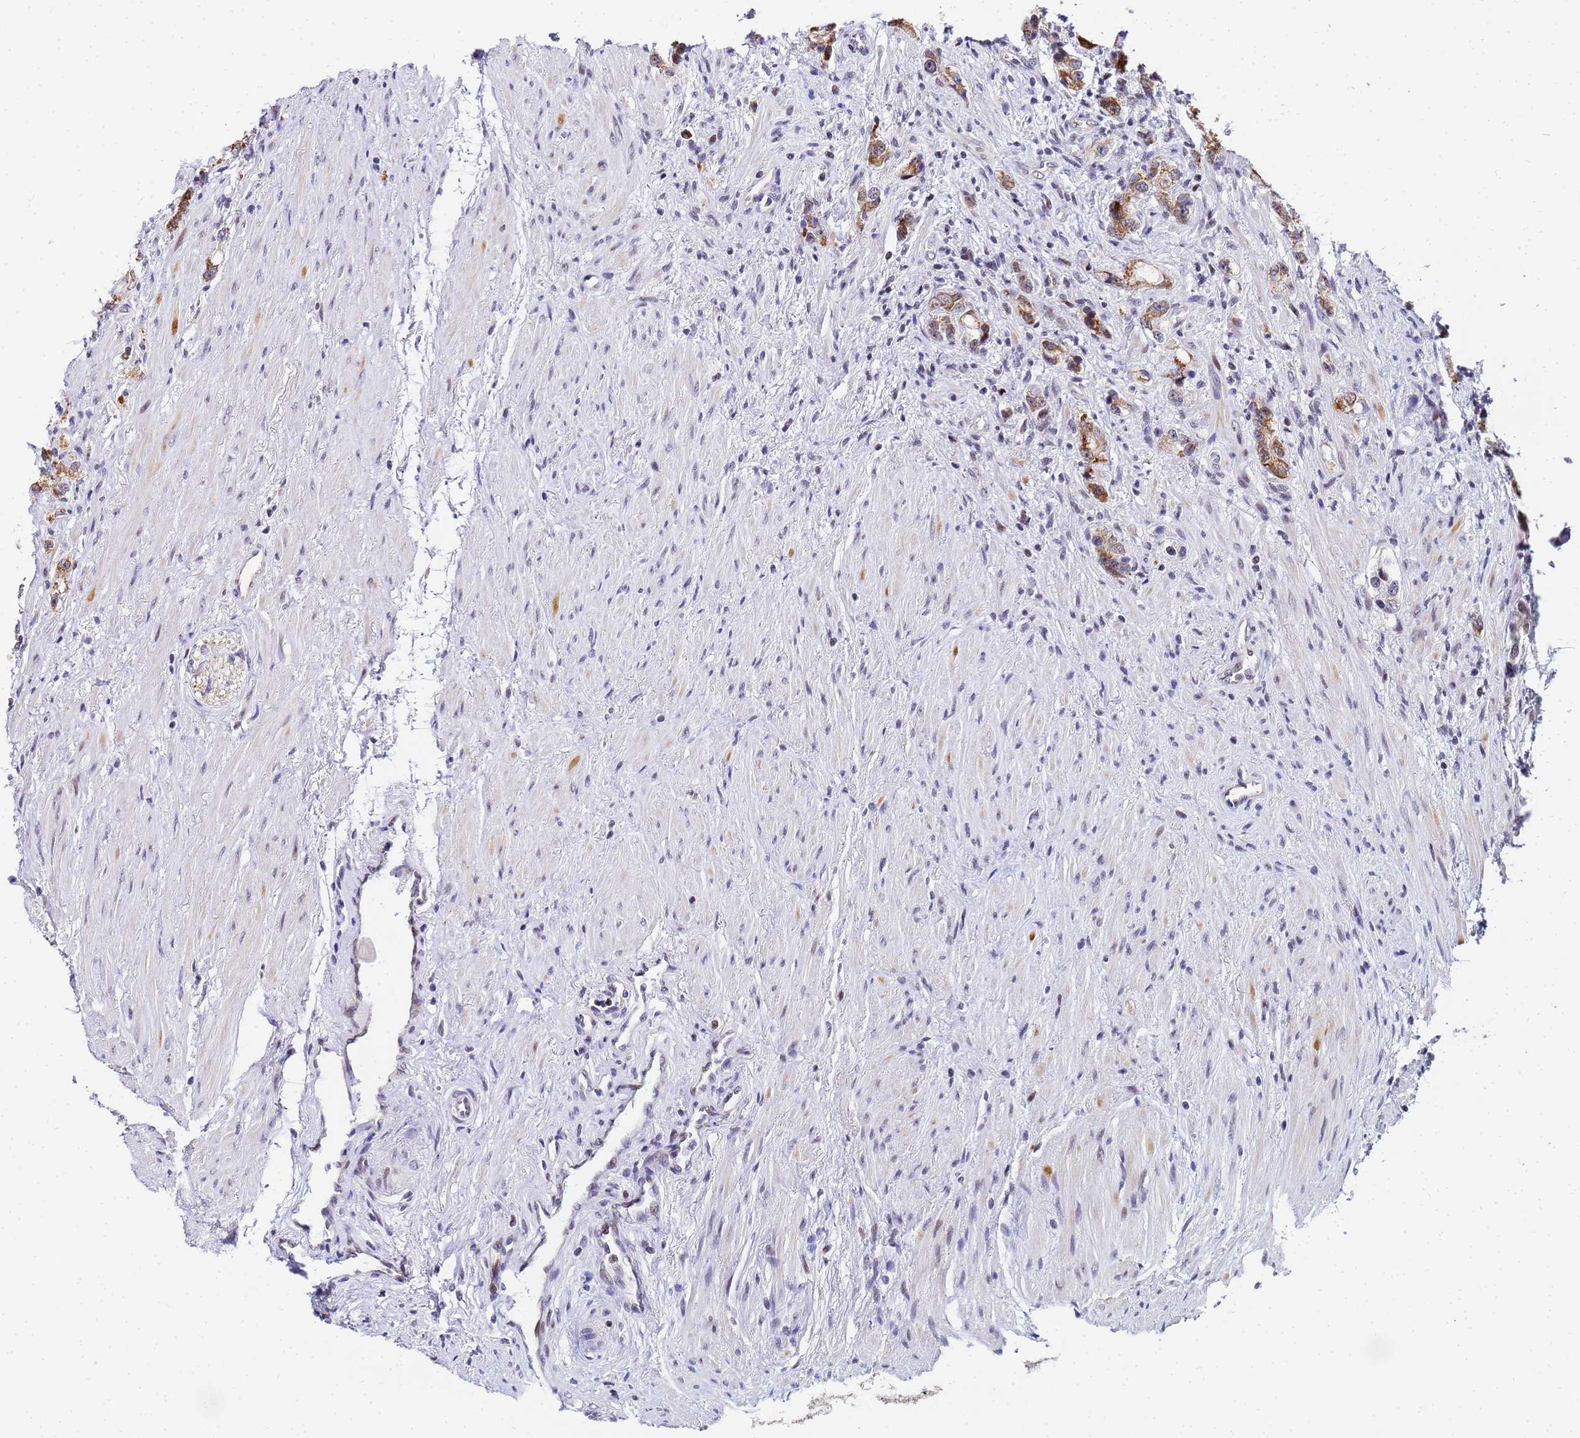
{"staining": {"intensity": "moderate", "quantity": ">75%", "location": "cytoplasmic/membranous"}, "tissue": "prostate cancer", "cell_type": "Tumor cells", "image_type": "cancer", "snomed": [{"axis": "morphology", "description": "Adenocarcinoma, High grade"}, {"axis": "topography", "description": "Prostate"}], "caption": "There is medium levels of moderate cytoplasmic/membranous positivity in tumor cells of prostate cancer (adenocarcinoma (high-grade)), as demonstrated by immunohistochemical staining (brown color).", "gene": "CKMT1A", "patient": {"sex": "male", "age": 63}}